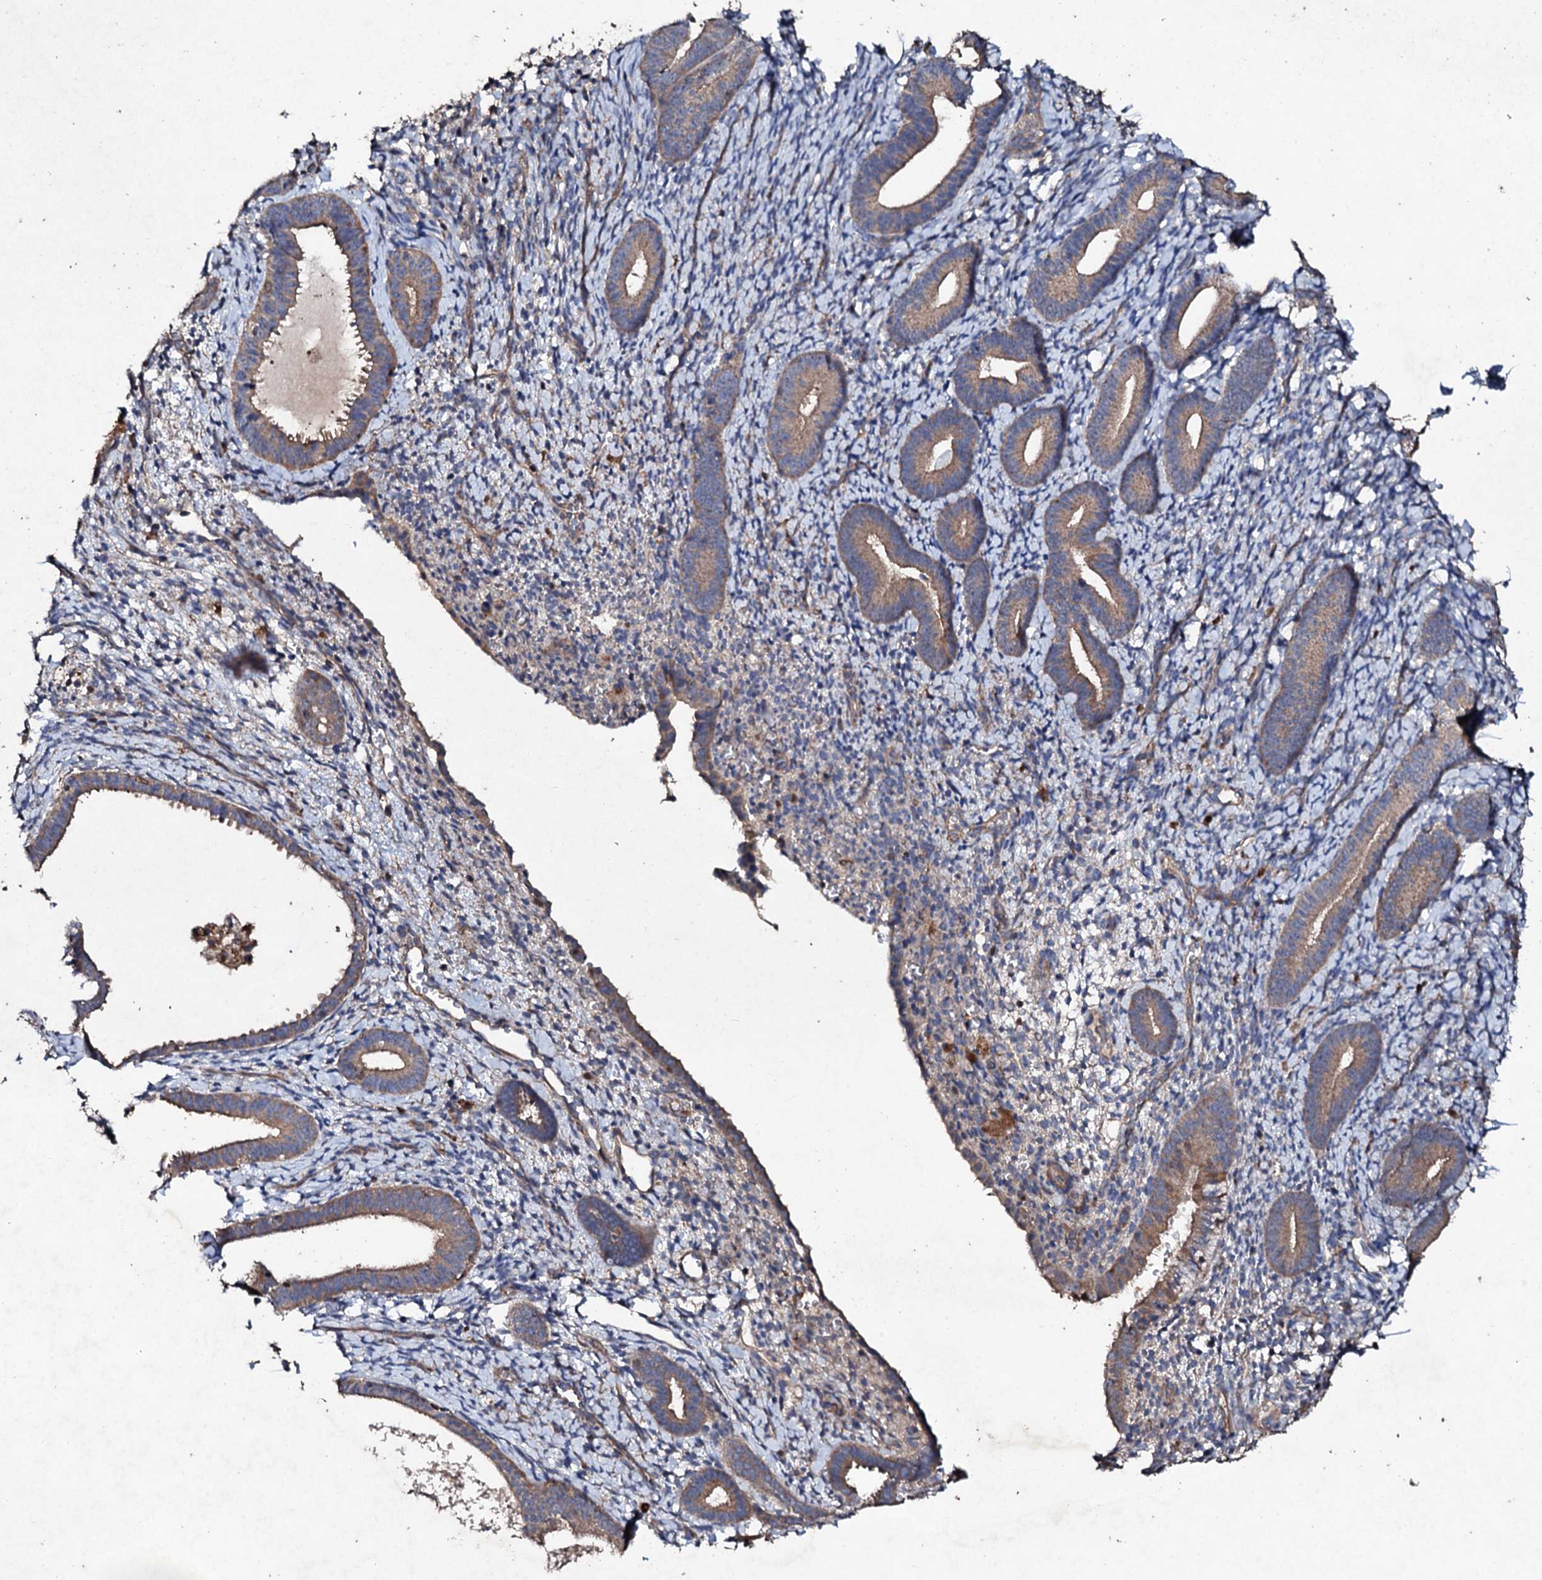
{"staining": {"intensity": "negative", "quantity": "none", "location": "none"}, "tissue": "endometrium", "cell_type": "Cells in endometrial stroma", "image_type": "normal", "snomed": [{"axis": "morphology", "description": "Normal tissue, NOS"}, {"axis": "topography", "description": "Endometrium"}], "caption": "Endometrium stained for a protein using immunohistochemistry demonstrates no positivity cells in endometrial stroma.", "gene": "MOCOS", "patient": {"sex": "female", "age": 65}}